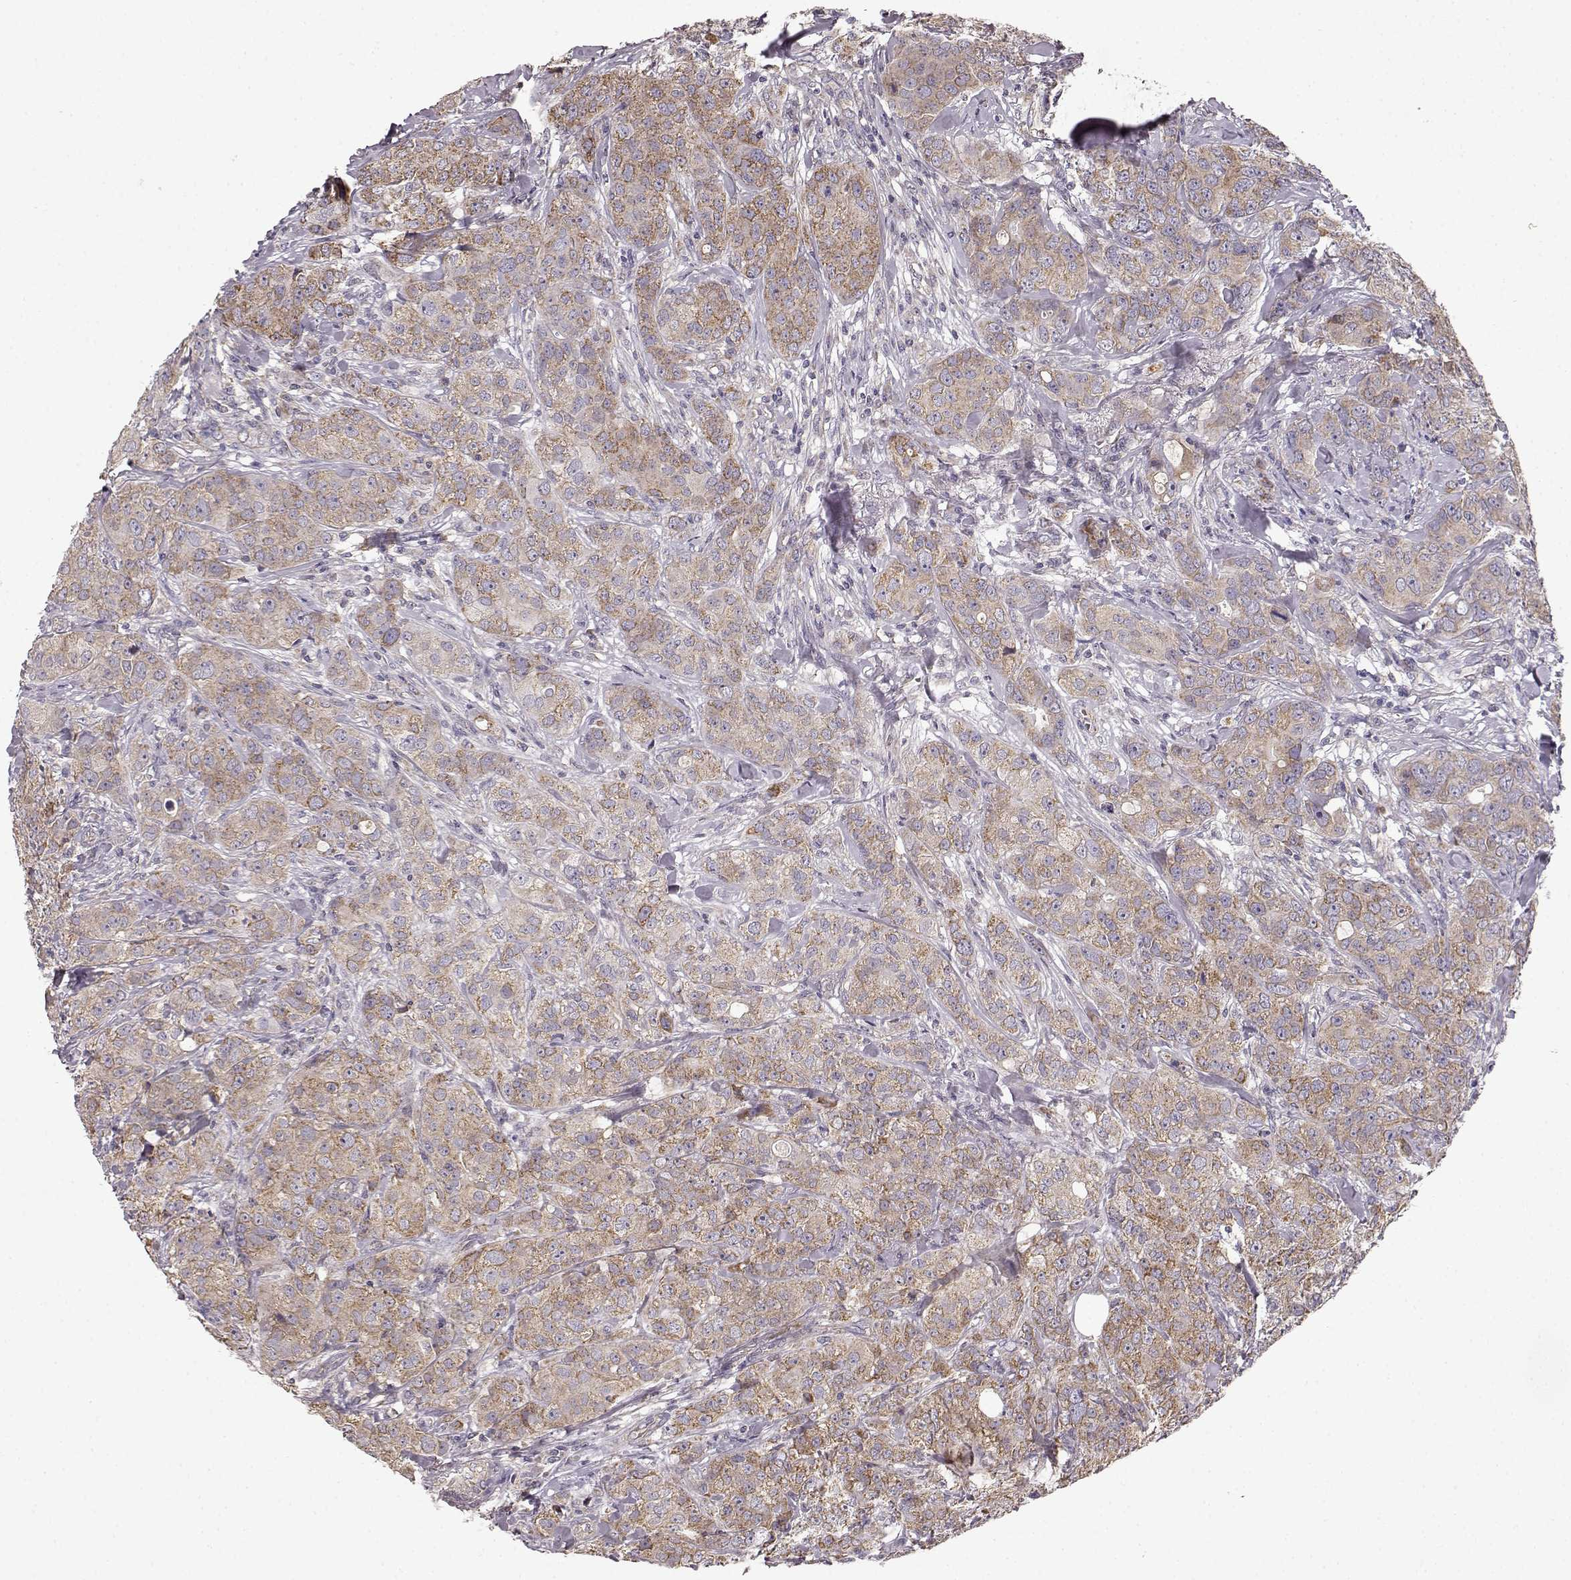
{"staining": {"intensity": "moderate", "quantity": ">75%", "location": "cytoplasmic/membranous"}, "tissue": "breast cancer", "cell_type": "Tumor cells", "image_type": "cancer", "snomed": [{"axis": "morphology", "description": "Duct carcinoma"}, {"axis": "topography", "description": "Breast"}], "caption": "Human breast cancer (infiltrating ductal carcinoma) stained for a protein (brown) shows moderate cytoplasmic/membranous positive positivity in approximately >75% of tumor cells.", "gene": "ERBB3", "patient": {"sex": "female", "age": 43}}